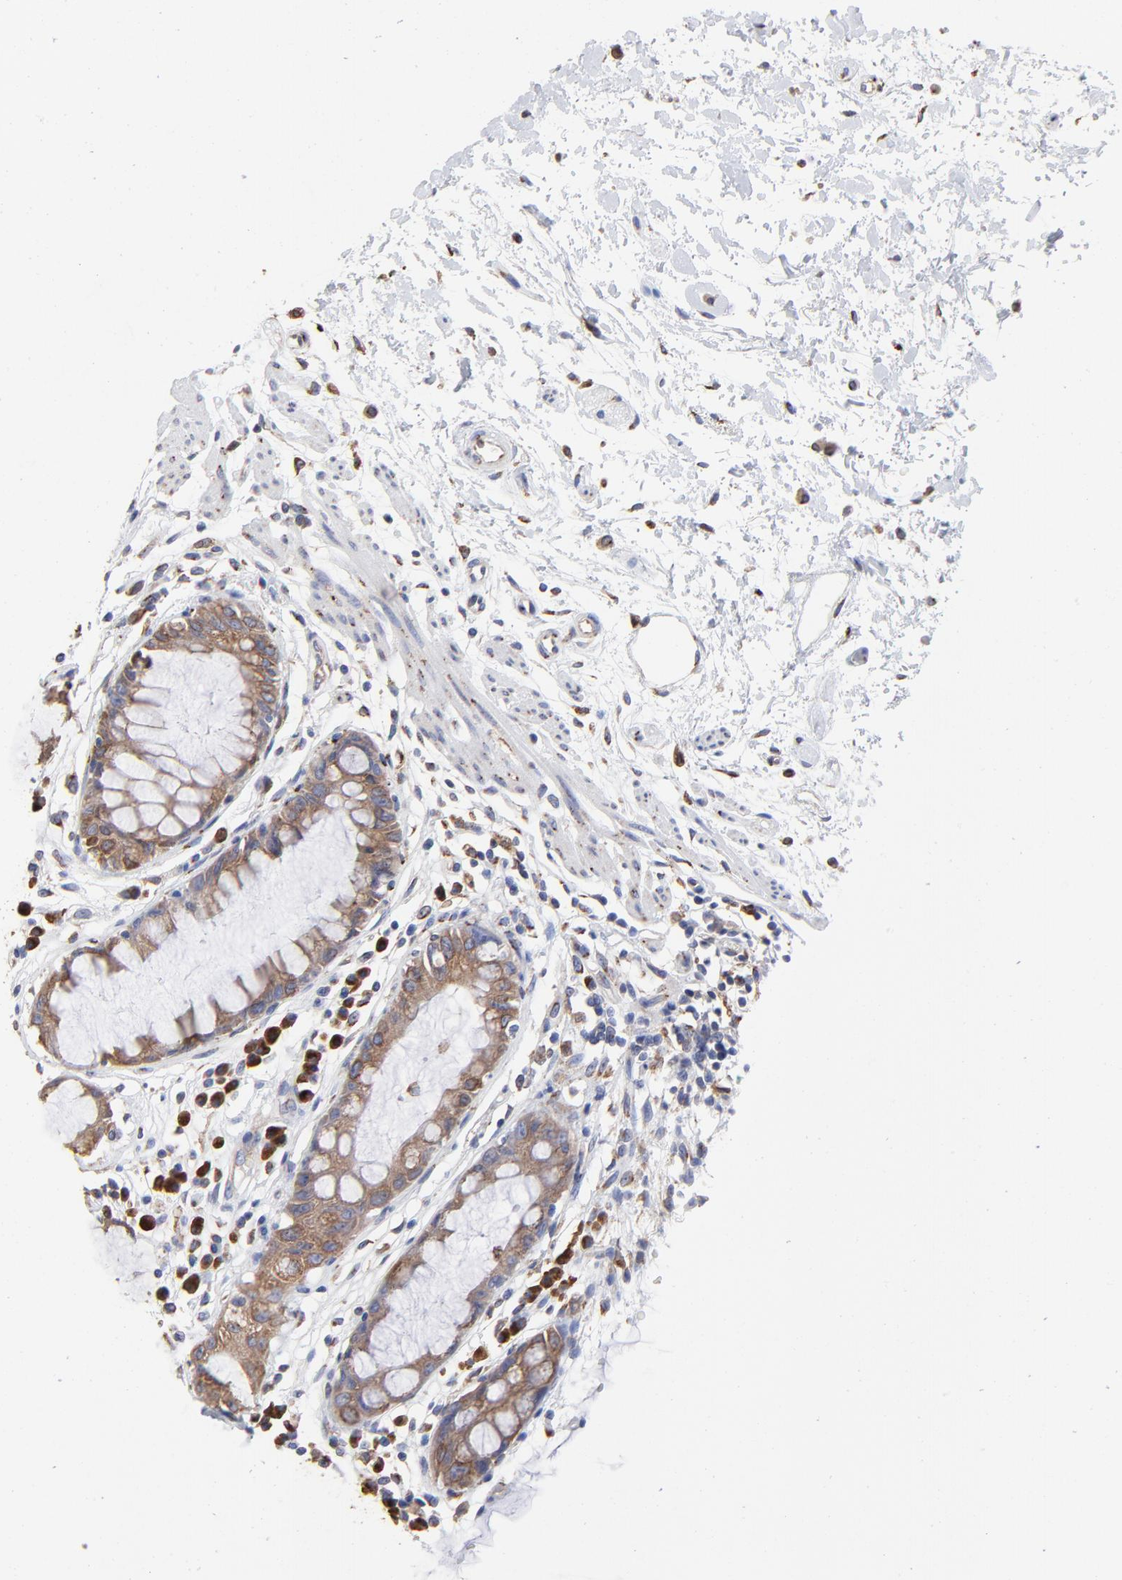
{"staining": {"intensity": "weak", "quantity": "25%-75%", "location": "cytoplasmic/membranous"}, "tissue": "rectum", "cell_type": "Glandular cells", "image_type": "normal", "snomed": [{"axis": "morphology", "description": "Normal tissue, NOS"}, {"axis": "morphology", "description": "Adenocarcinoma, NOS"}, {"axis": "topography", "description": "Rectum"}], "caption": "Immunohistochemical staining of unremarkable human rectum demonstrates weak cytoplasmic/membranous protein expression in about 25%-75% of glandular cells. (Brightfield microscopy of DAB IHC at high magnification).", "gene": "LMAN1", "patient": {"sex": "female", "age": 65}}